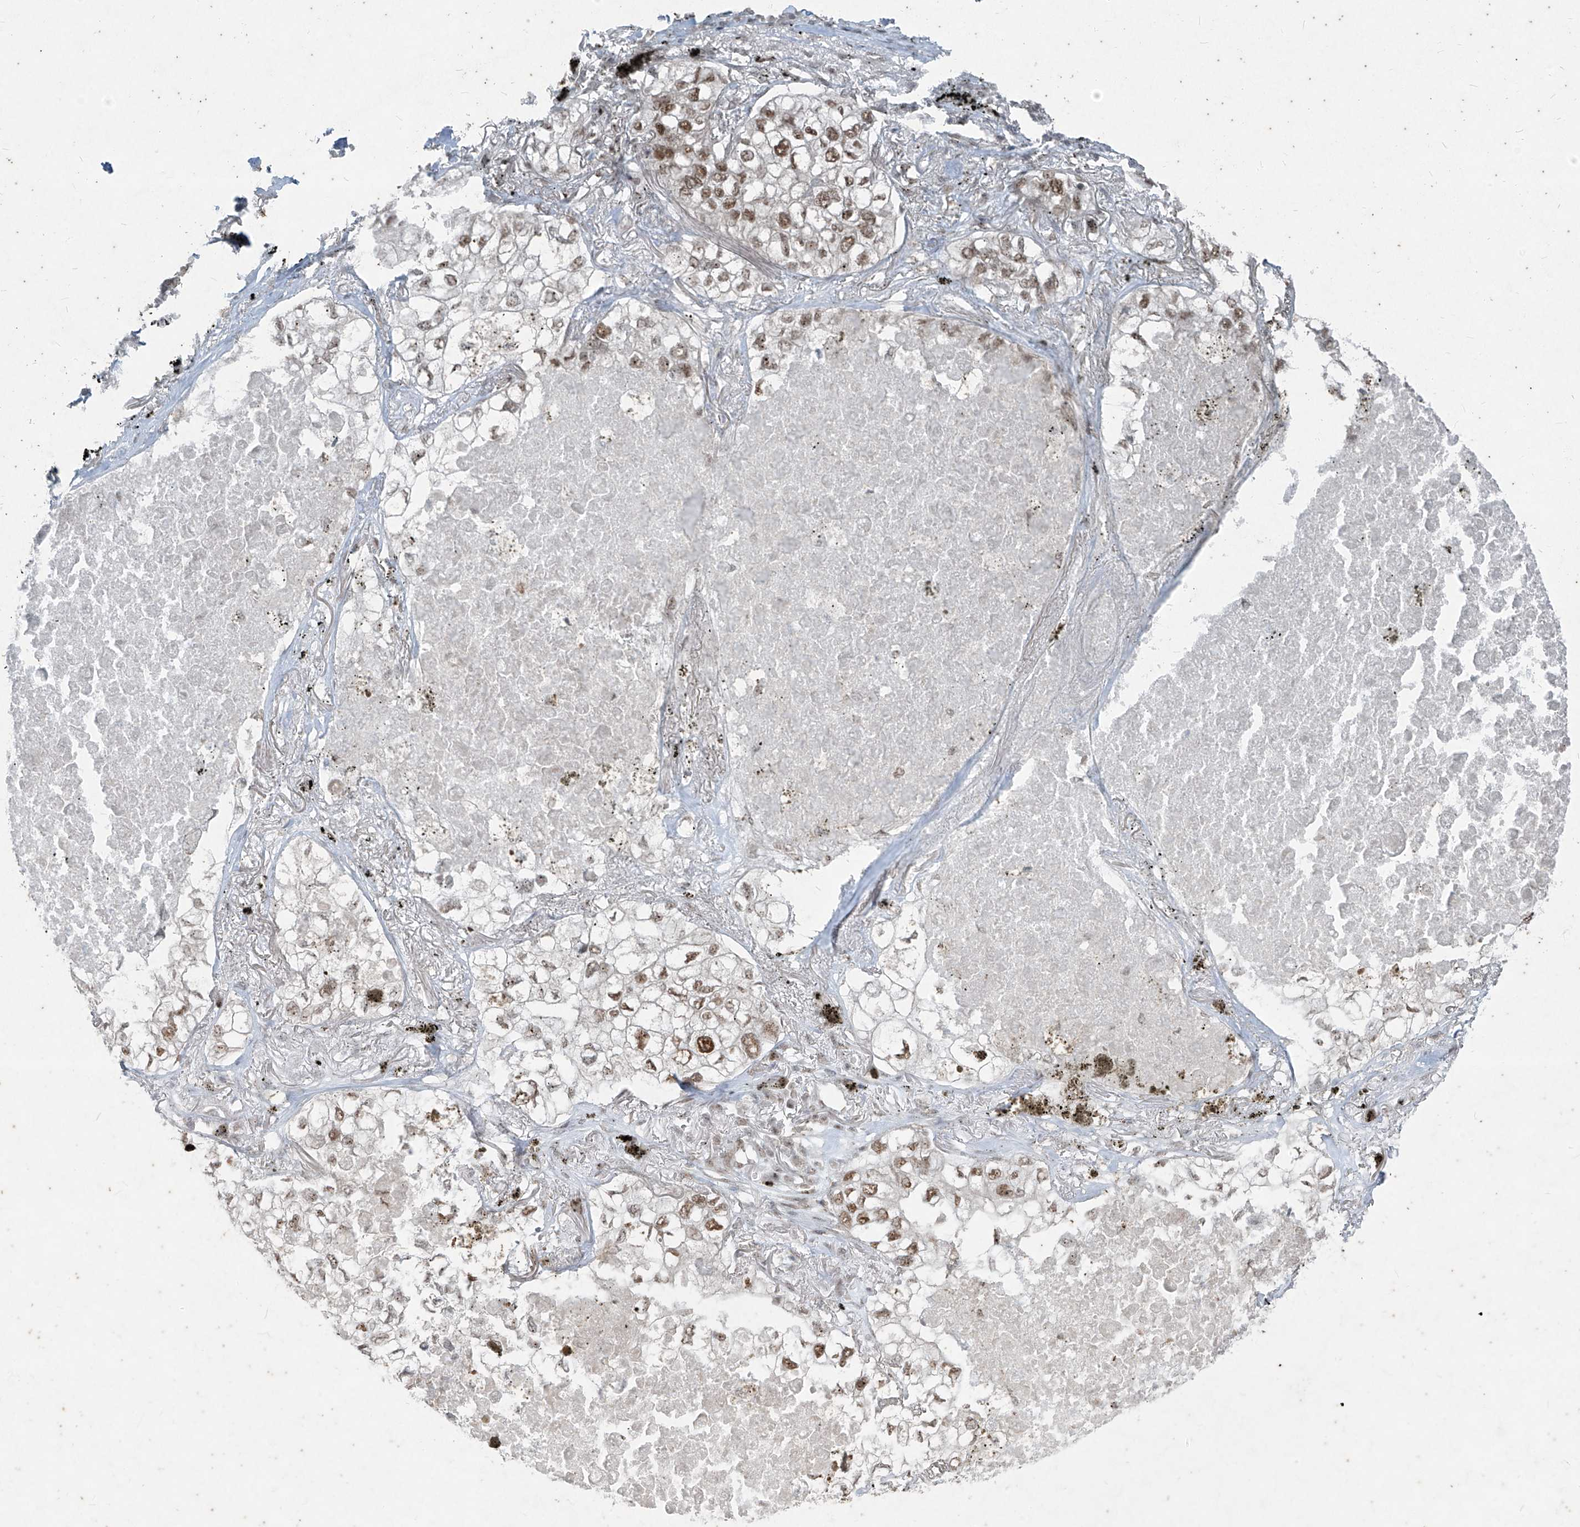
{"staining": {"intensity": "moderate", "quantity": ">75%", "location": "nuclear"}, "tissue": "lung cancer", "cell_type": "Tumor cells", "image_type": "cancer", "snomed": [{"axis": "morphology", "description": "Adenocarcinoma, NOS"}, {"axis": "topography", "description": "Lung"}], "caption": "IHC of human lung cancer exhibits medium levels of moderate nuclear expression in about >75% of tumor cells. Immunohistochemistry stains the protein of interest in brown and the nuclei are stained blue.", "gene": "ZNF354B", "patient": {"sex": "male", "age": 65}}